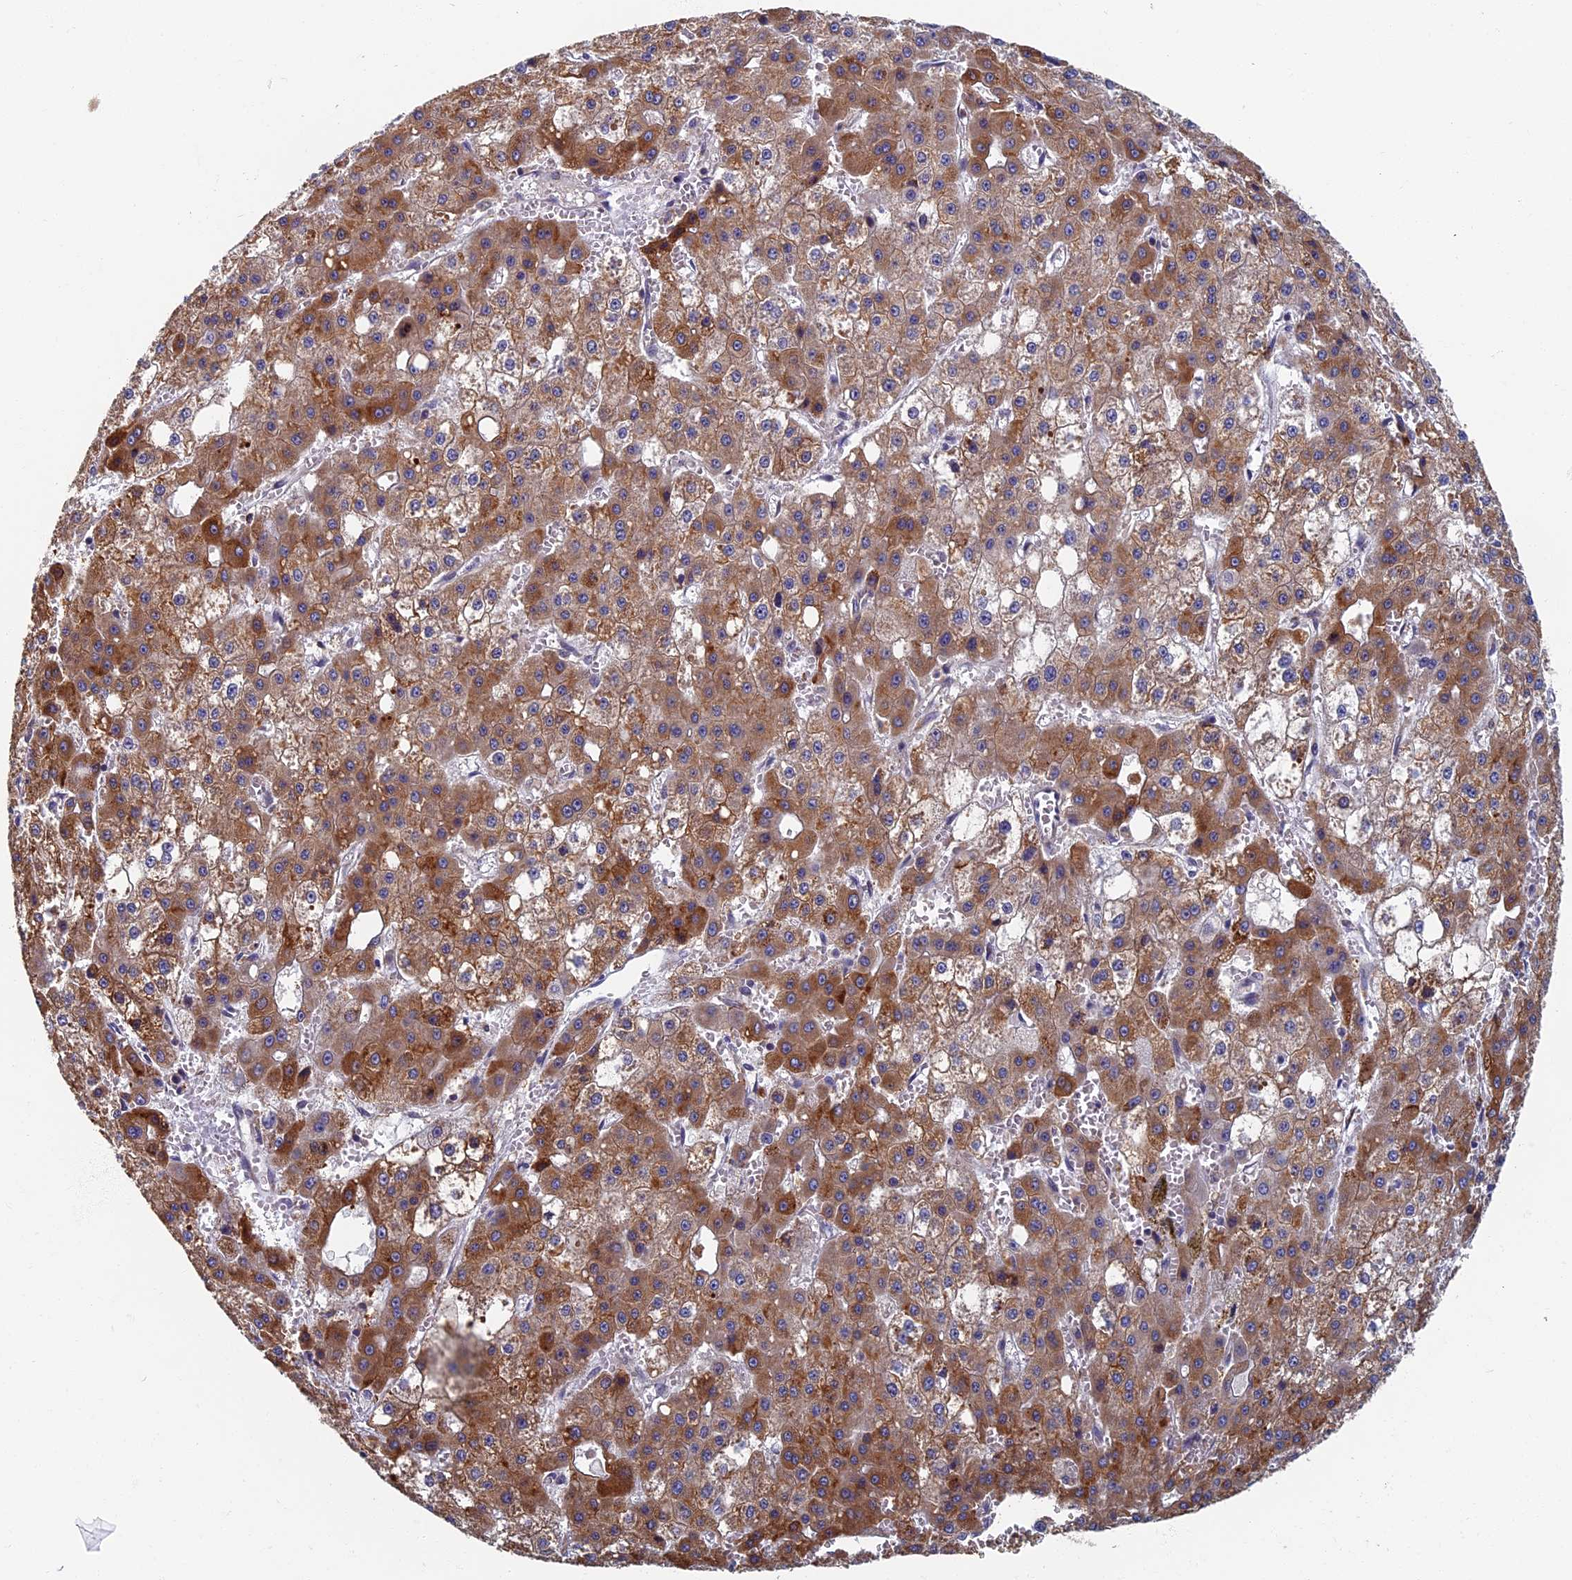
{"staining": {"intensity": "moderate", "quantity": ">75%", "location": "cytoplasmic/membranous"}, "tissue": "liver cancer", "cell_type": "Tumor cells", "image_type": "cancer", "snomed": [{"axis": "morphology", "description": "Carcinoma, Hepatocellular, NOS"}, {"axis": "topography", "description": "Liver"}], "caption": "Moderate cytoplasmic/membranous protein positivity is identified in about >75% of tumor cells in hepatocellular carcinoma (liver).", "gene": "TNK2", "patient": {"sex": "male", "age": 47}}